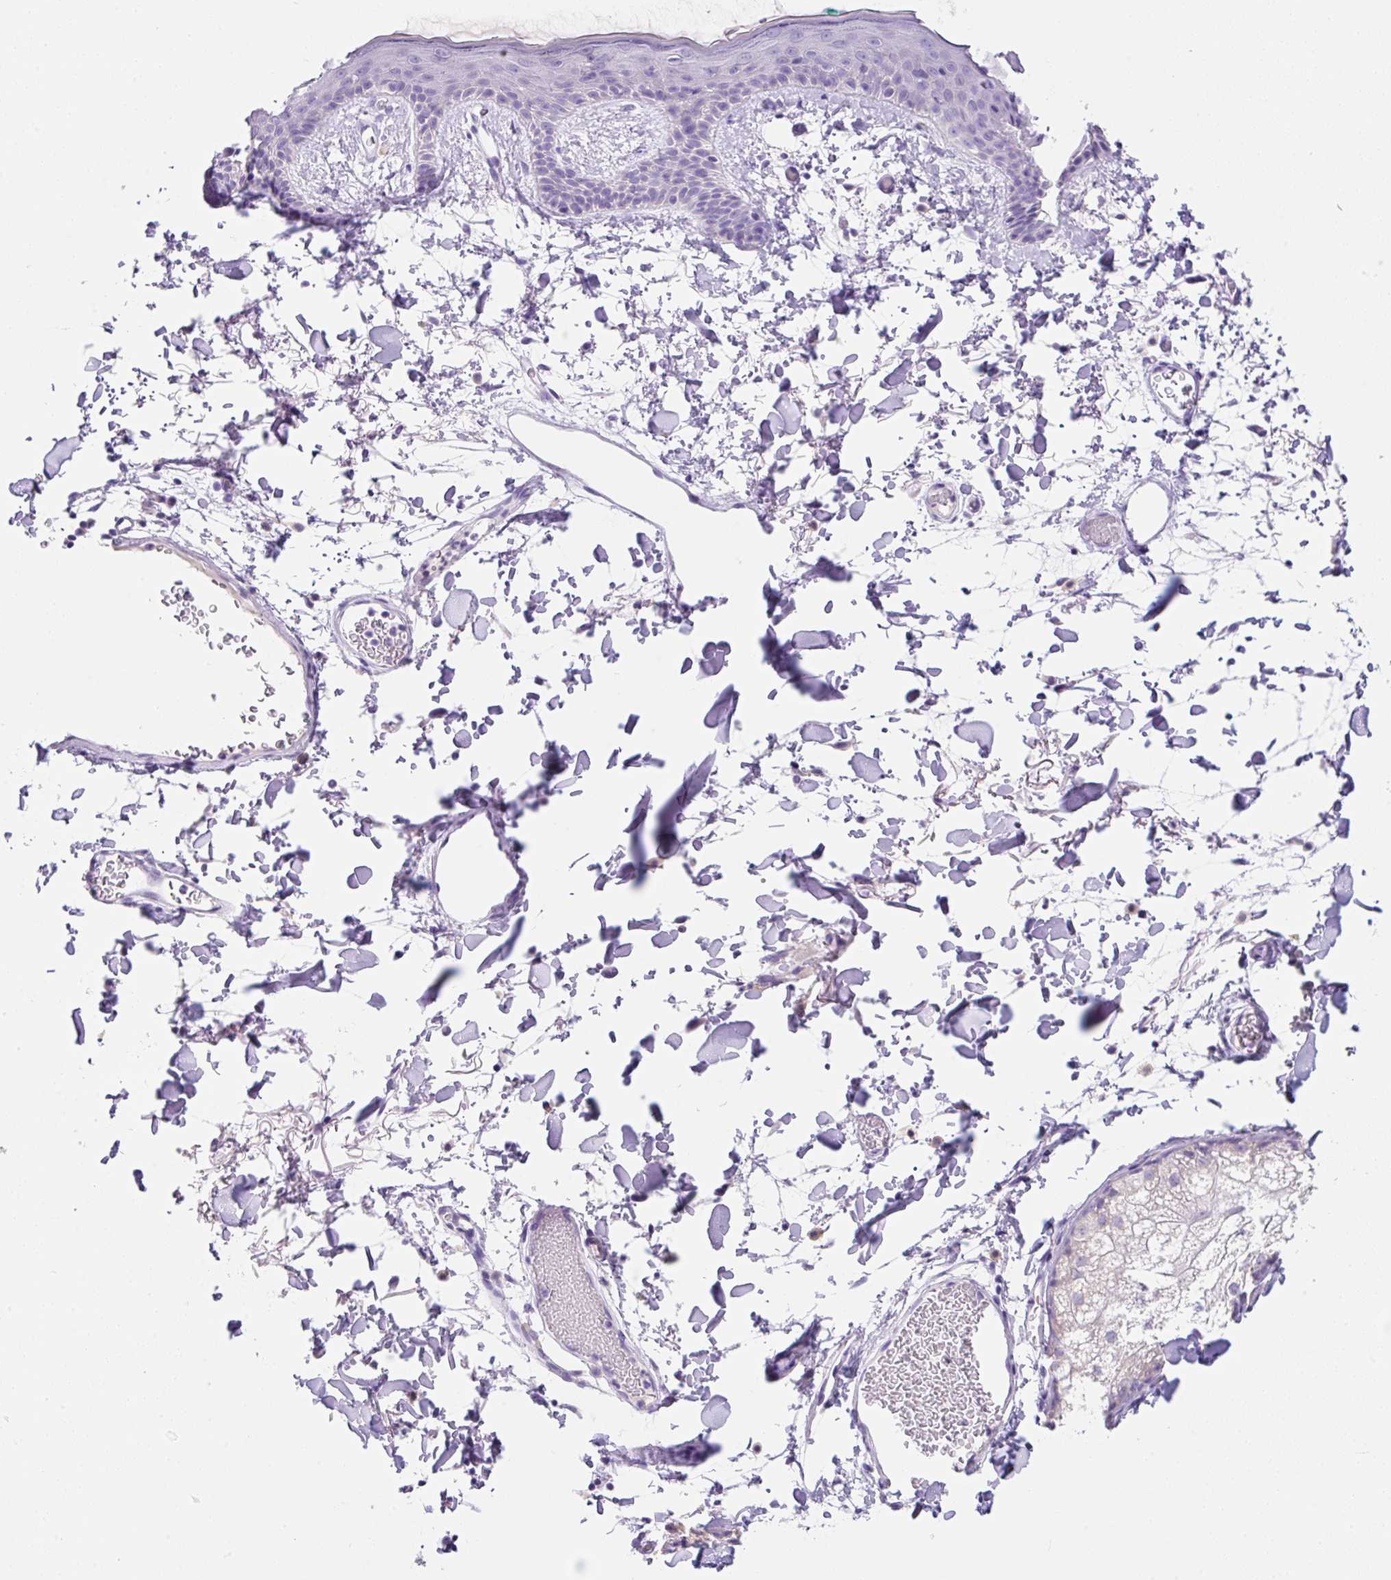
{"staining": {"intensity": "negative", "quantity": "none", "location": "none"}, "tissue": "skin", "cell_type": "Fibroblasts", "image_type": "normal", "snomed": [{"axis": "morphology", "description": "Normal tissue, NOS"}, {"axis": "topography", "description": "Skin"}], "caption": "High power microscopy photomicrograph of an immunohistochemistry (IHC) histopathology image of benign skin, revealing no significant expression in fibroblasts.", "gene": "NDST3", "patient": {"sex": "male", "age": 79}}